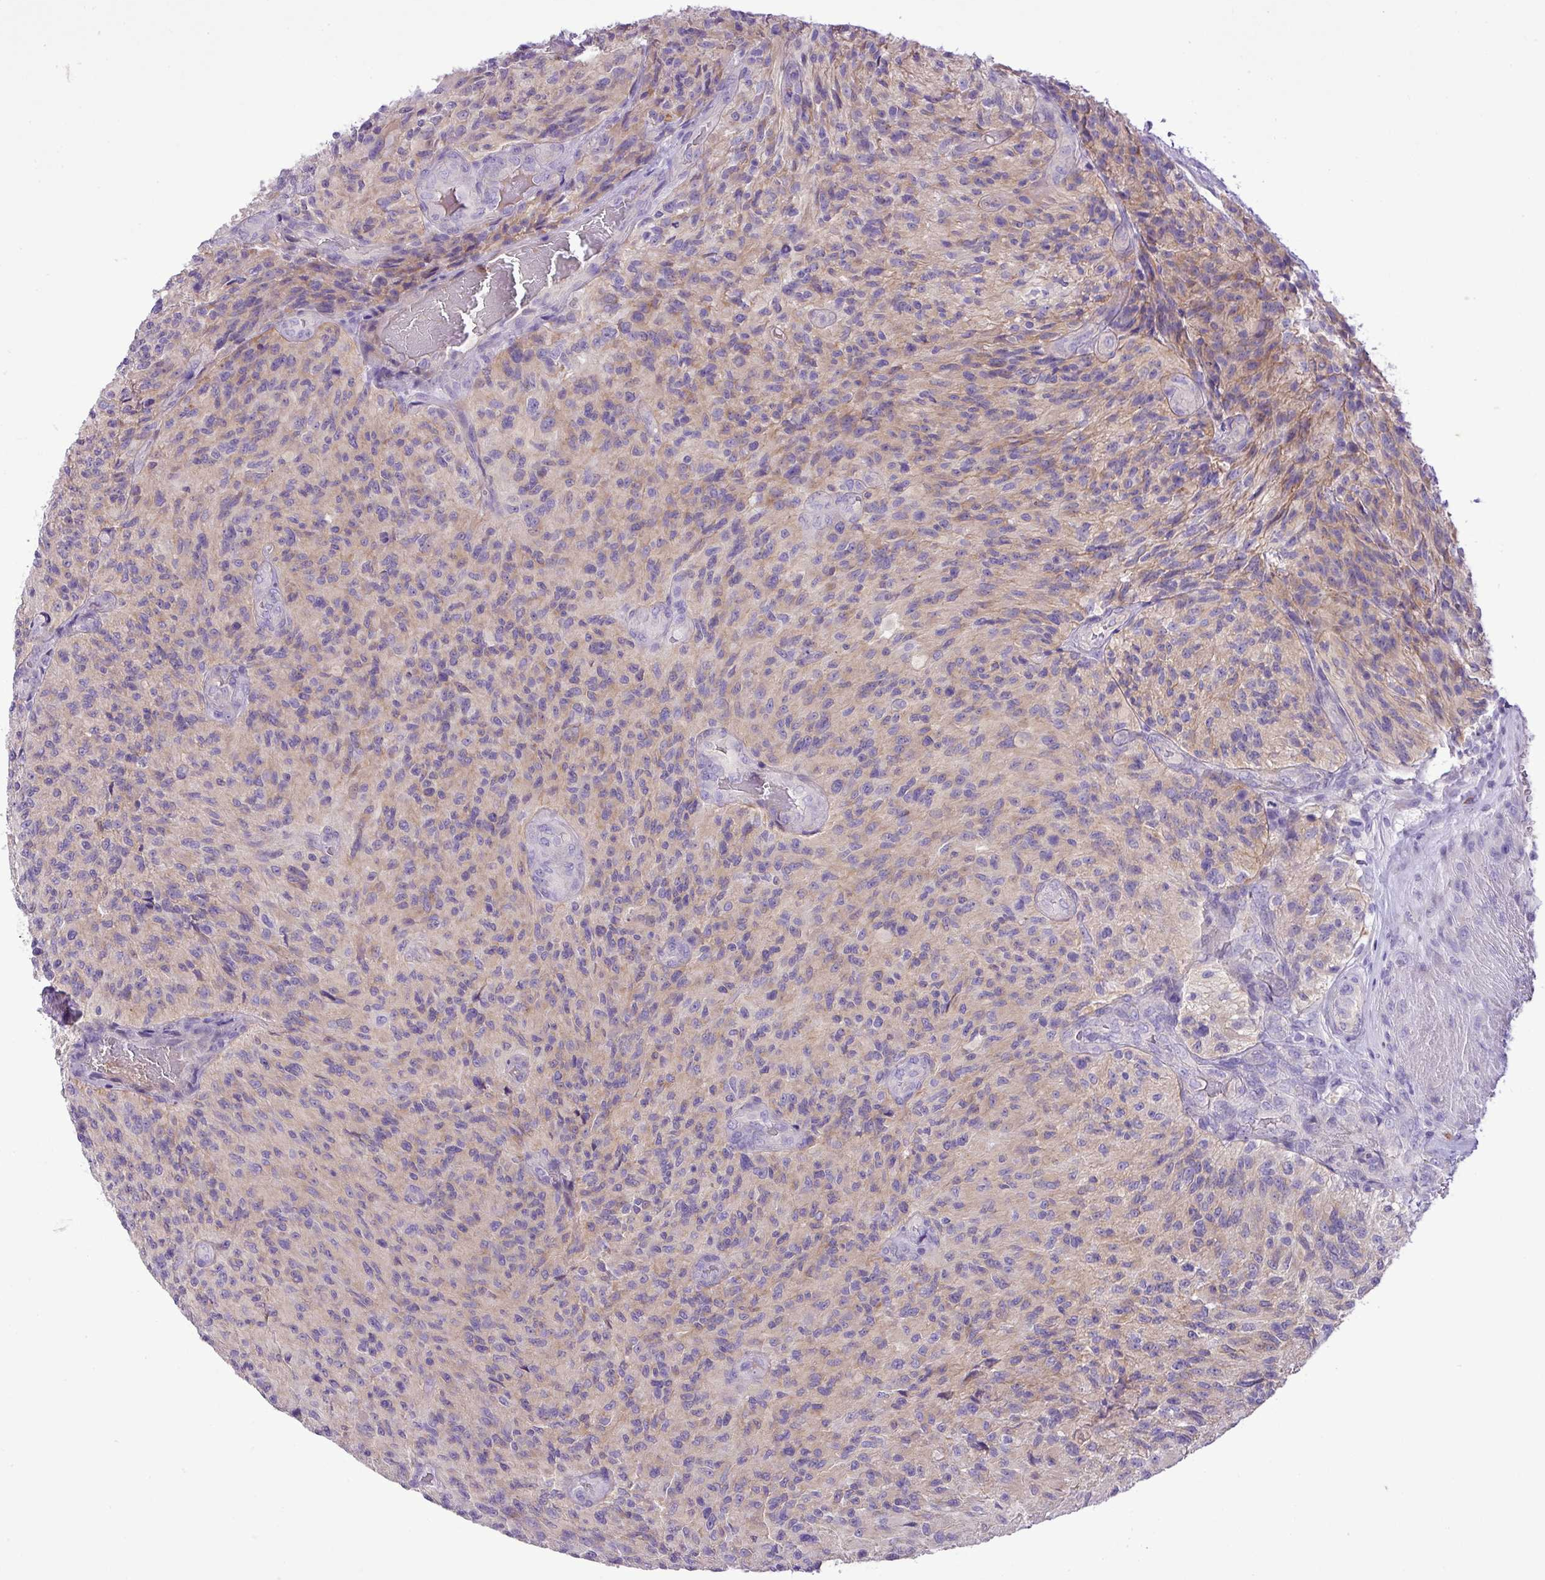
{"staining": {"intensity": "weak", "quantity": "25%-75%", "location": "cytoplasmic/membranous"}, "tissue": "glioma", "cell_type": "Tumor cells", "image_type": "cancer", "snomed": [{"axis": "morphology", "description": "Normal tissue, NOS"}, {"axis": "morphology", "description": "Glioma, malignant, High grade"}, {"axis": "topography", "description": "Cerebral cortex"}], "caption": "Immunohistochemical staining of human glioma displays low levels of weak cytoplasmic/membranous positivity in about 25%-75% of tumor cells.", "gene": "ZSCAN5A", "patient": {"sex": "male", "age": 56}}